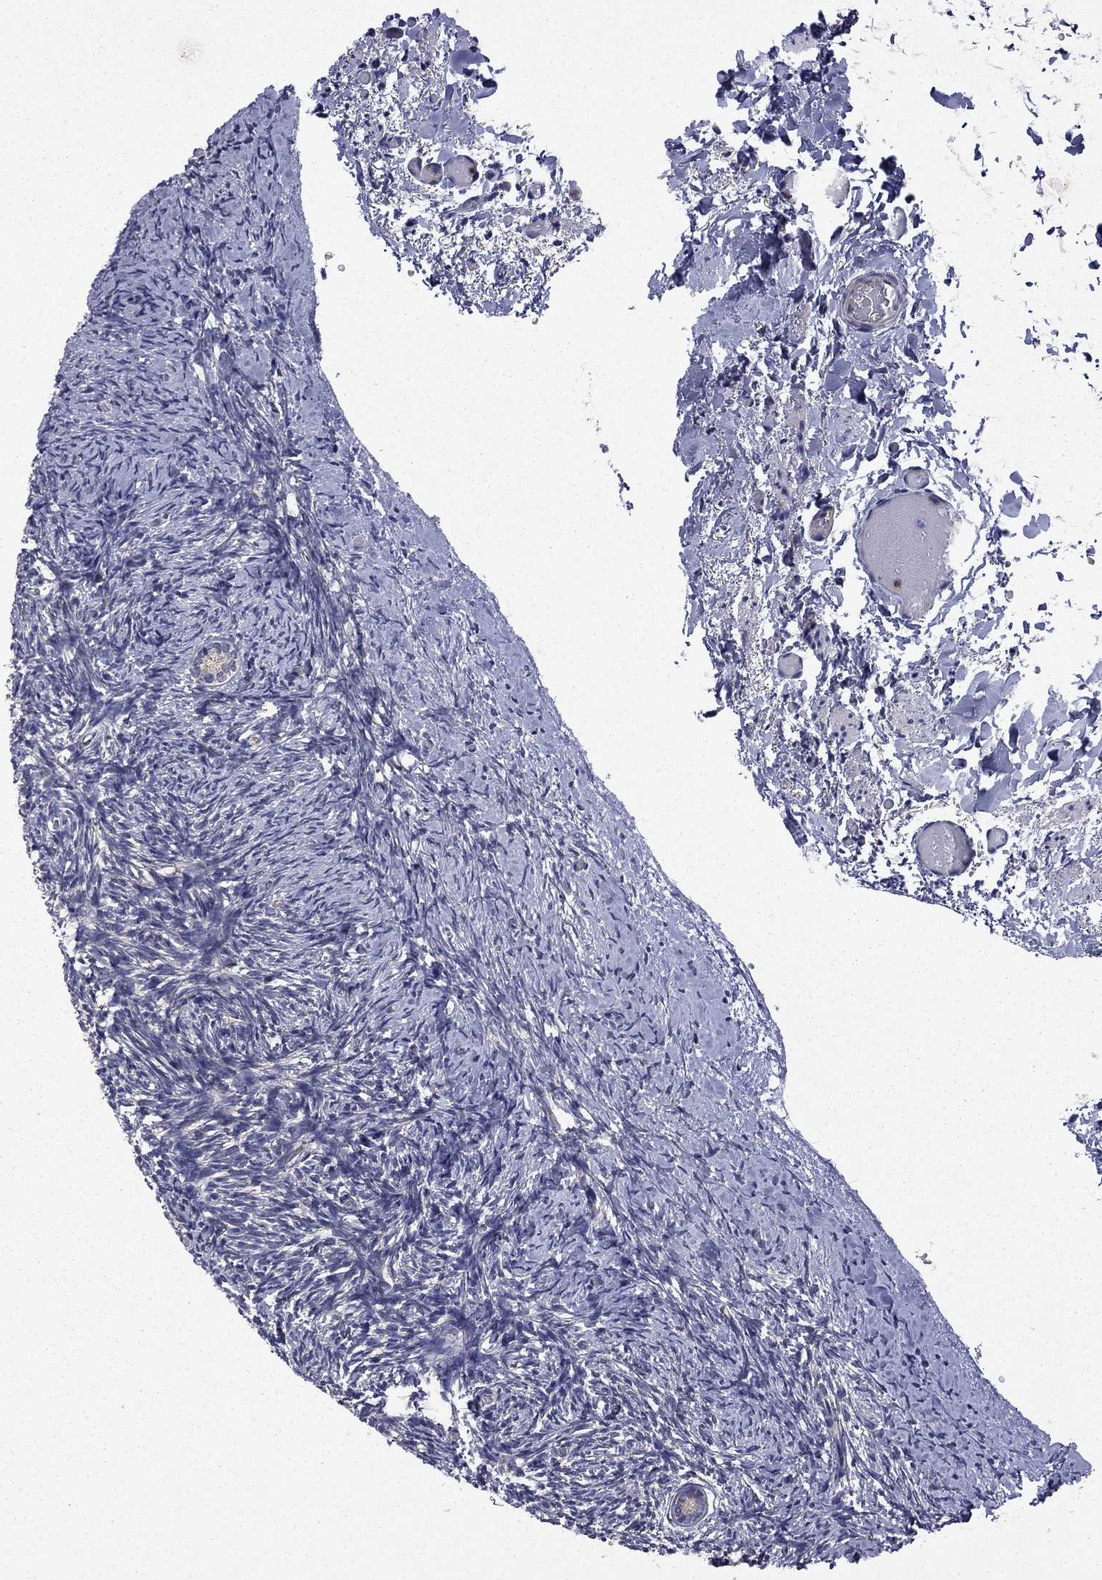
{"staining": {"intensity": "strong", "quantity": ">75%", "location": "cytoplasmic/membranous"}, "tissue": "ovary", "cell_type": "Follicle cells", "image_type": "normal", "snomed": [{"axis": "morphology", "description": "Normal tissue, NOS"}, {"axis": "topography", "description": "Ovary"}], "caption": "Protein expression by immunohistochemistry exhibits strong cytoplasmic/membranous positivity in approximately >75% of follicle cells in benign ovary.", "gene": "CEACAM7", "patient": {"sex": "female", "age": 39}}